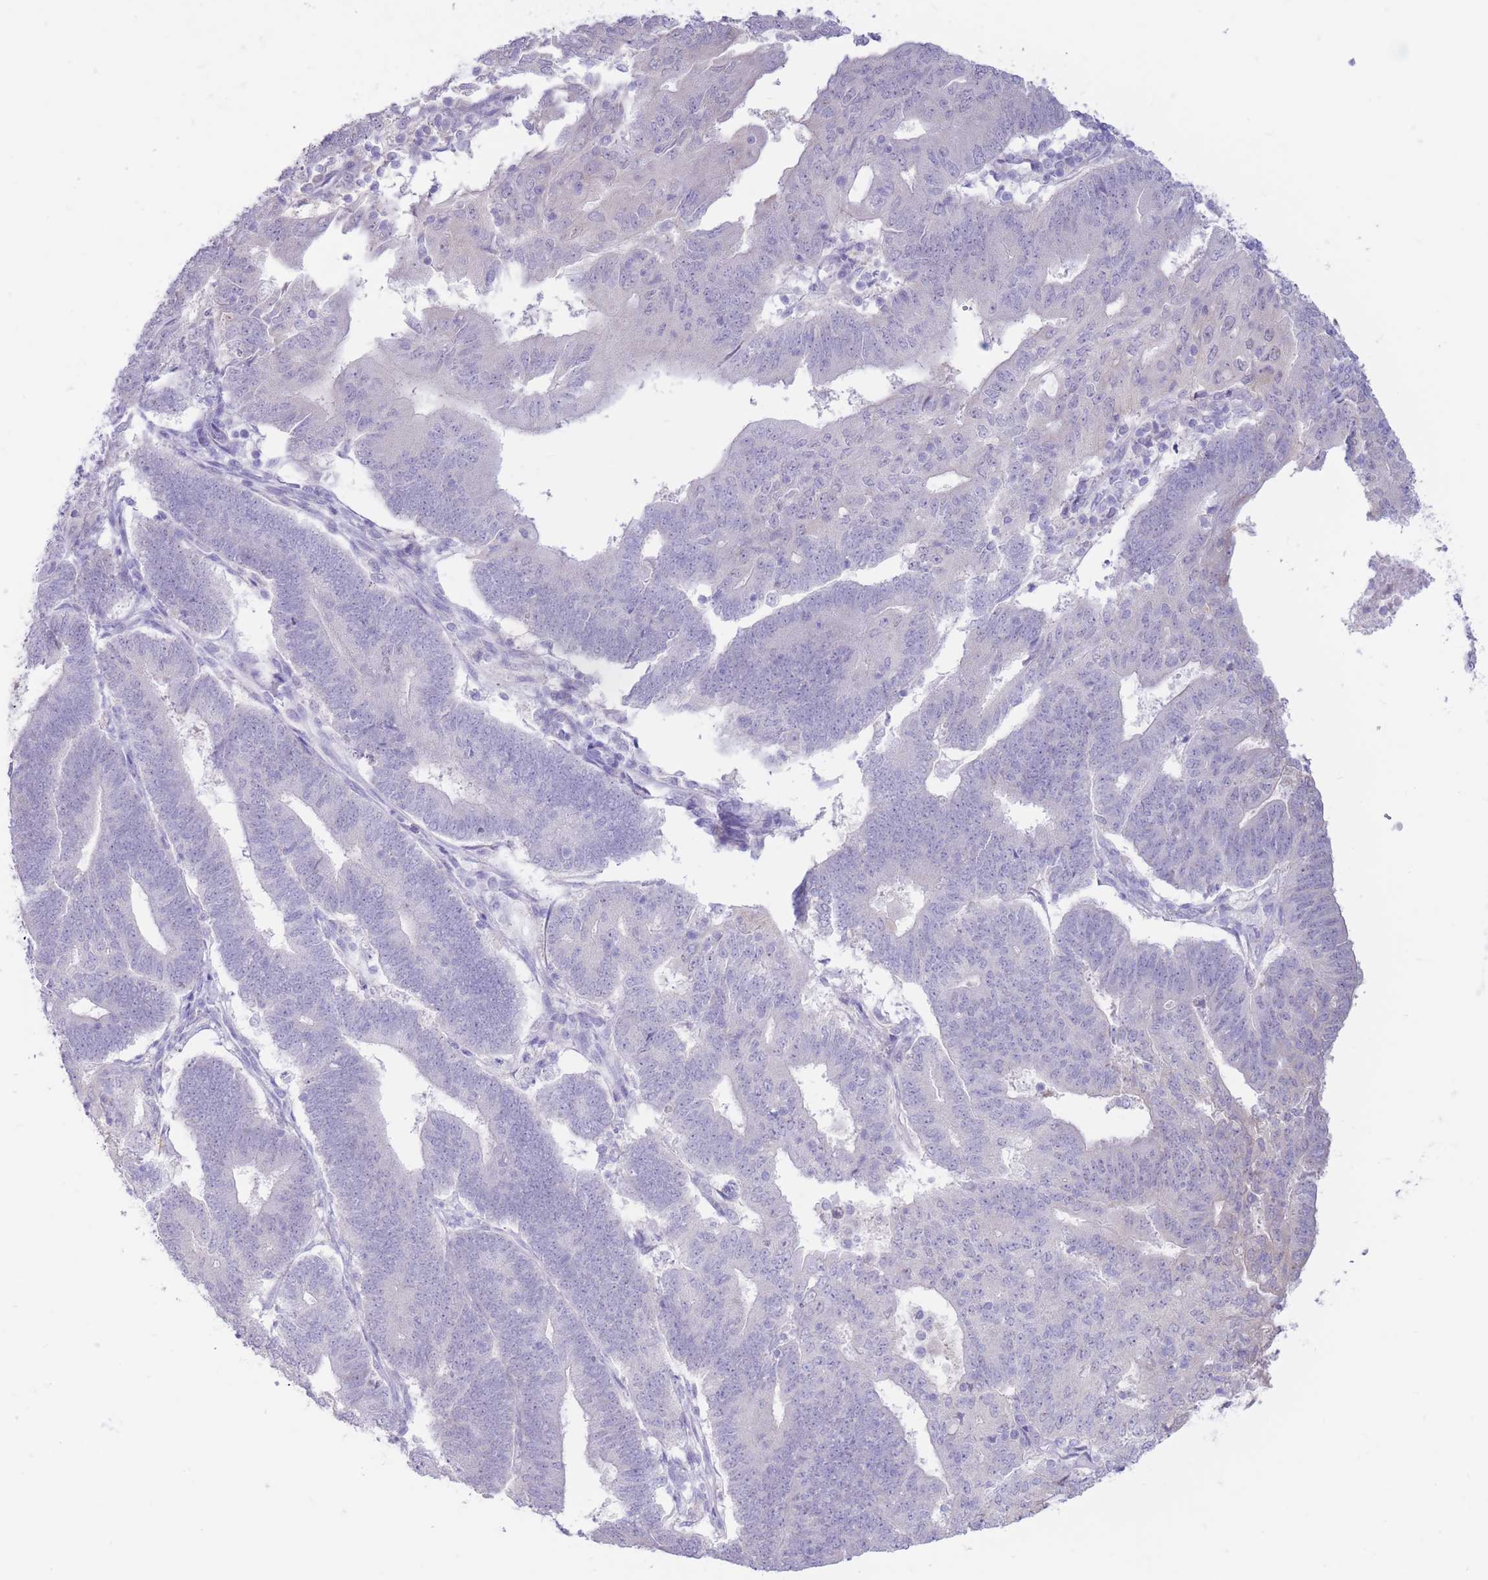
{"staining": {"intensity": "negative", "quantity": "none", "location": "none"}, "tissue": "endometrial cancer", "cell_type": "Tumor cells", "image_type": "cancer", "snomed": [{"axis": "morphology", "description": "Adenocarcinoma, NOS"}, {"axis": "topography", "description": "Endometrium"}], "caption": "Immunohistochemistry (IHC) of endometrial cancer (adenocarcinoma) shows no staining in tumor cells.", "gene": "FAH", "patient": {"sex": "female", "age": 70}}